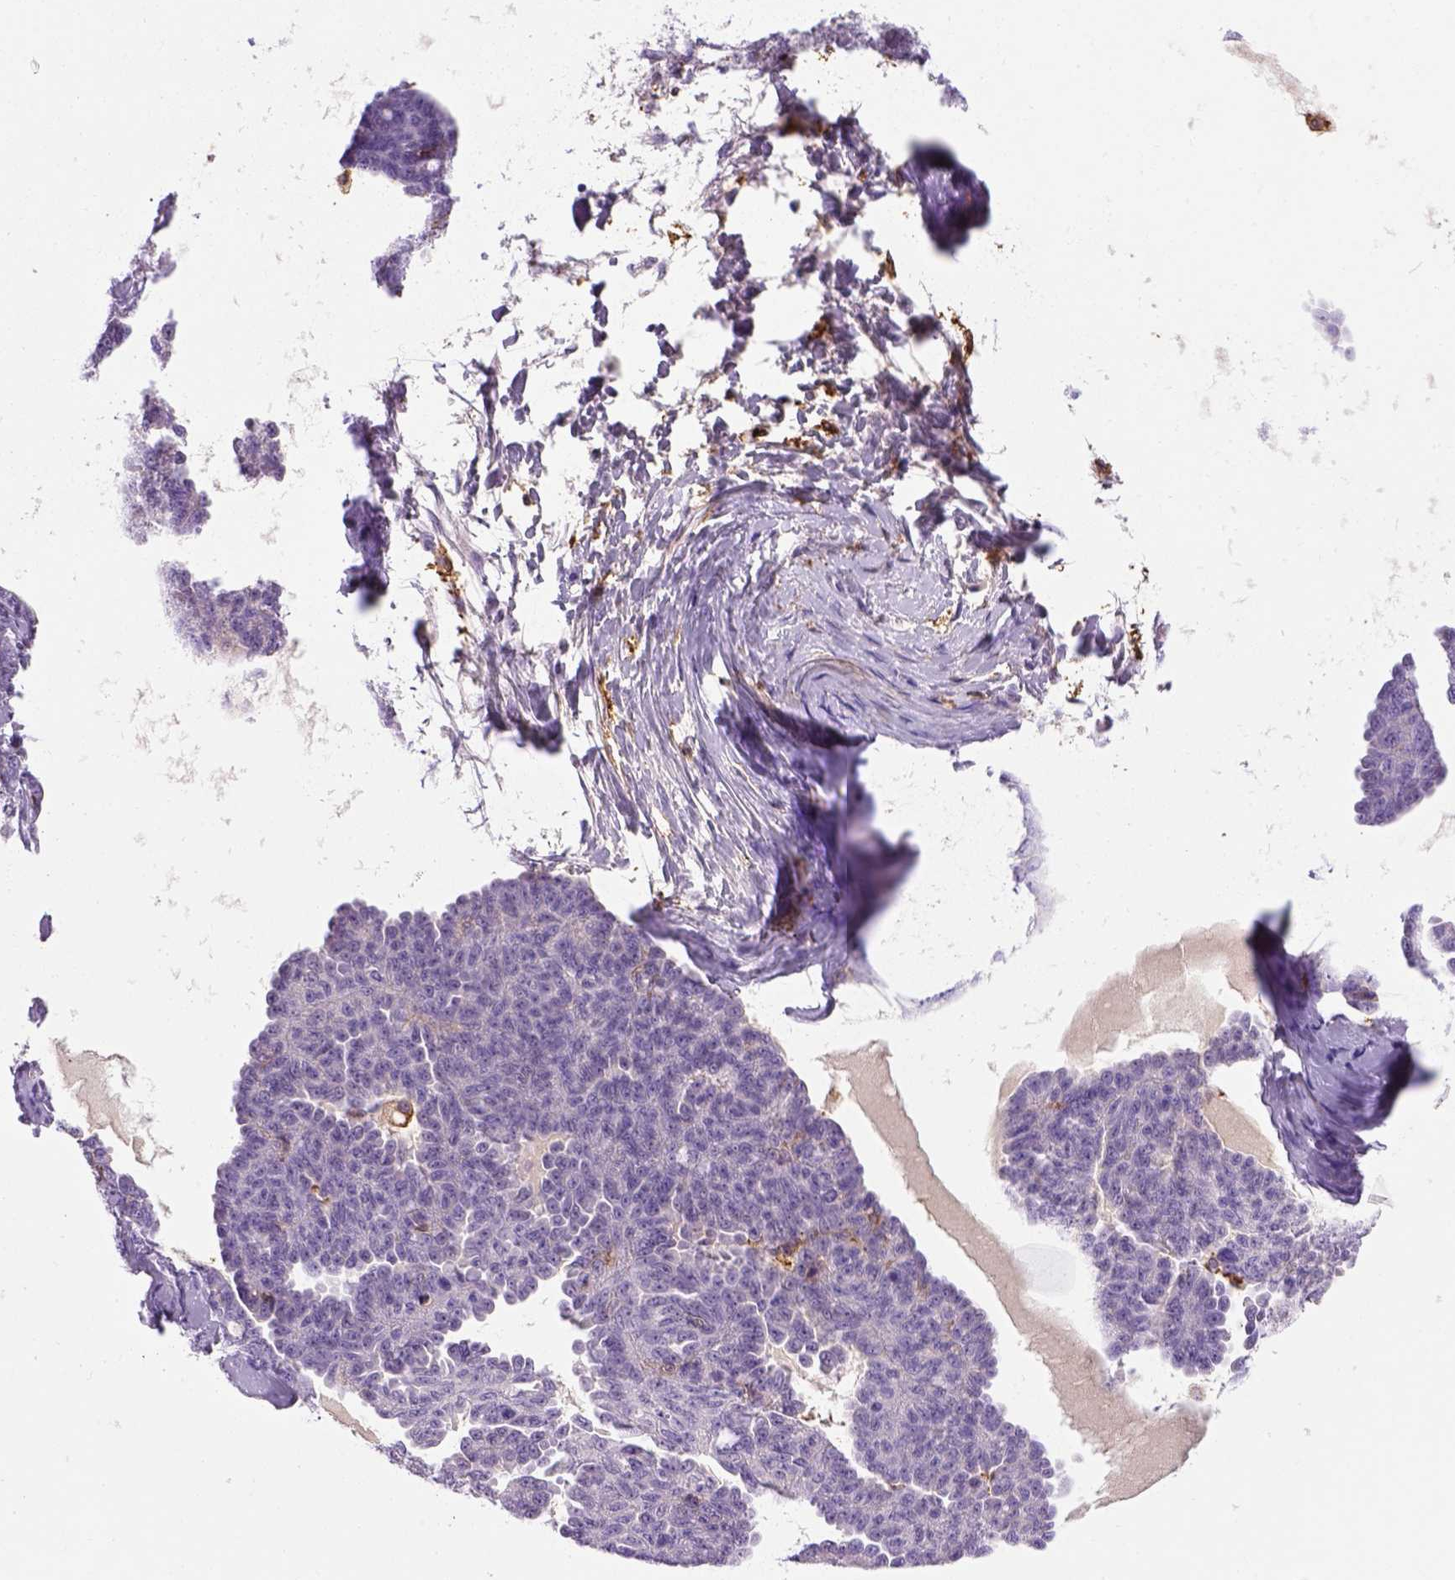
{"staining": {"intensity": "negative", "quantity": "none", "location": "none"}, "tissue": "ovarian cancer", "cell_type": "Tumor cells", "image_type": "cancer", "snomed": [{"axis": "morphology", "description": "Cystadenocarcinoma, serous, NOS"}, {"axis": "topography", "description": "Ovary"}], "caption": "DAB (3,3'-diaminobenzidine) immunohistochemical staining of ovarian cancer exhibits no significant positivity in tumor cells.", "gene": "CD14", "patient": {"sex": "female", "age": 71}}